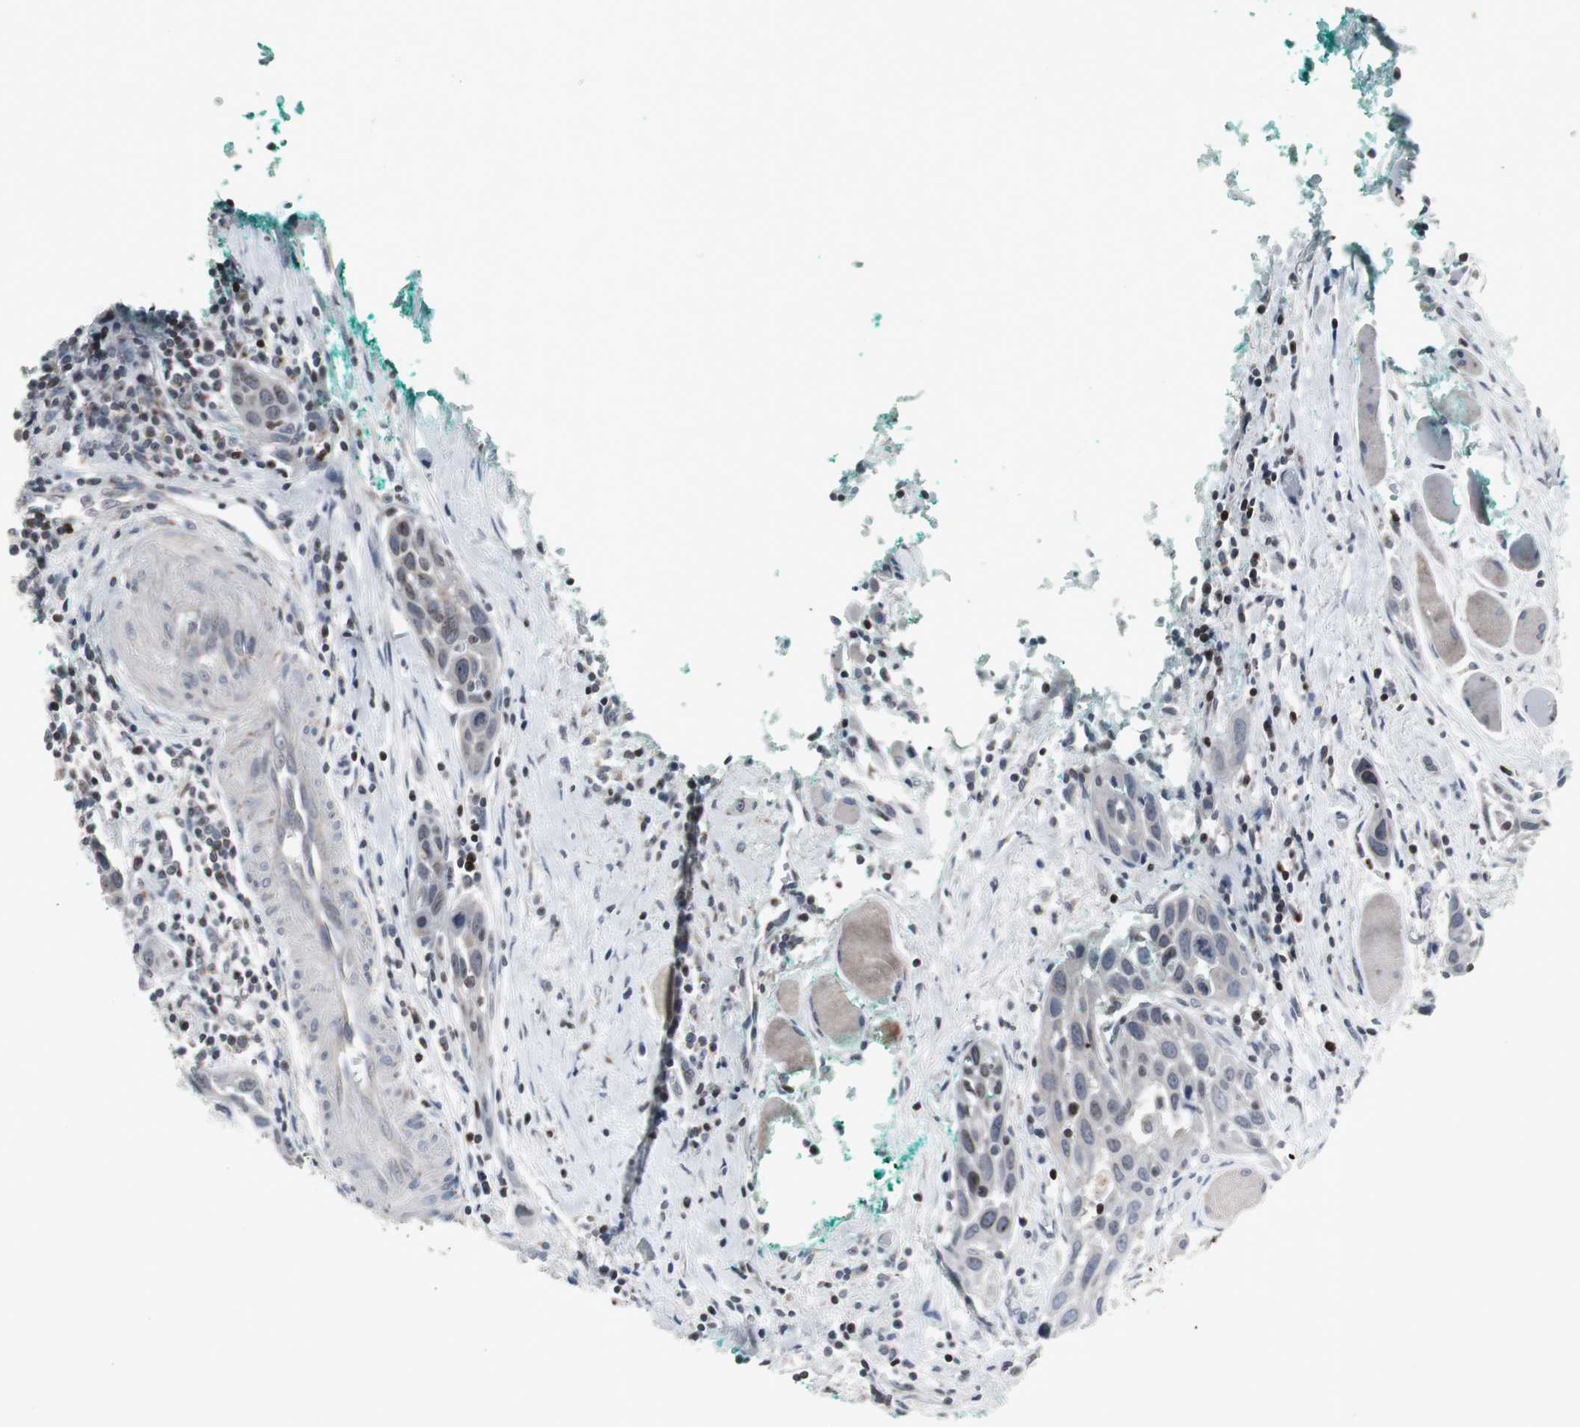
{"staining": {"intensity": "negative", "quantity": "none", "location": "none"}, "tissue": "head and neck cancer", "cell_type": "Tumor cells", "image_type": "cancer", "snomed": [{"axis": "morphology", "description": "Squamous cell carcinoma, NOS"}, {"axis": "topography", "description": "Oral tissue"}, {"axis": "topography", "description": "Head-Neck"}], "caption": "Tumor cells are negative for brown protein staining in head and neck squamous cell carcinoma. Brightfield microscopy of immunohistochemistry stained with DAB (3,3'-diaminobenzidine) (brown) and hematoxylin (blue), captured at high magnification.", "gene": "ZNF396", "patient": {"sex": "female", "age": 50}}